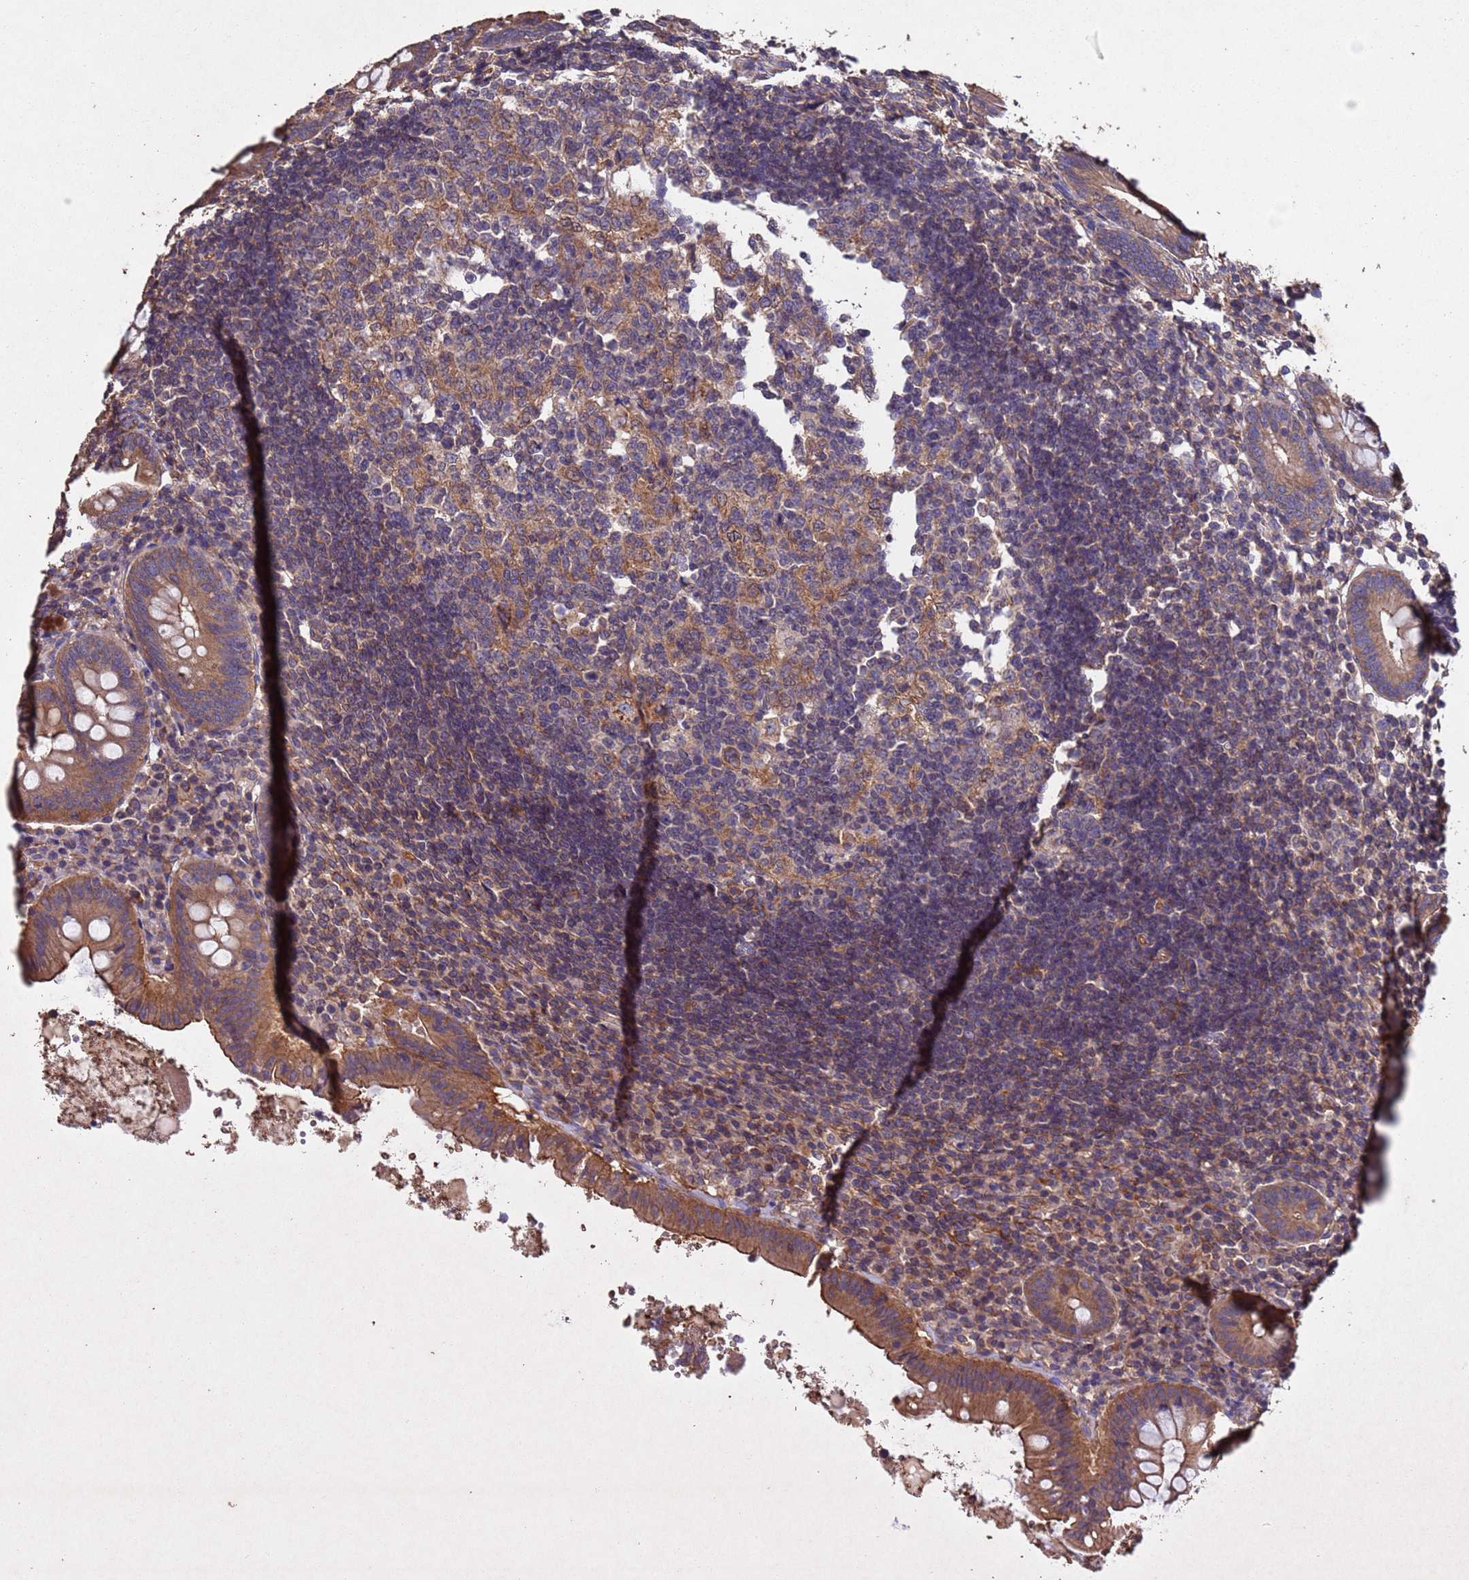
{"staining": {"intensity": "moderate", "quantity": ">75%", "location": "cytoplasmic/membranous"}, "tissue": "appendix", "cell_type": "Glandular cells", "image_type": "normal", "snomed": [{"axis": "morphology", "description": "Normal tissue, NOS"}, {"axis": "topography", "description": "Appendix"}], "caption": "DAB (3,3'-diaminobenzidine) immunohistochemical staining of unremarkable human appendix exhibits moderate cytoplasmic/membranous protein positivity in approximately >75% of glandular cells. (Brightfield microscopy of DAB IHC at high magnification).", "gene": "MTX3", "patient": {"sex": "female", "age": 54}}